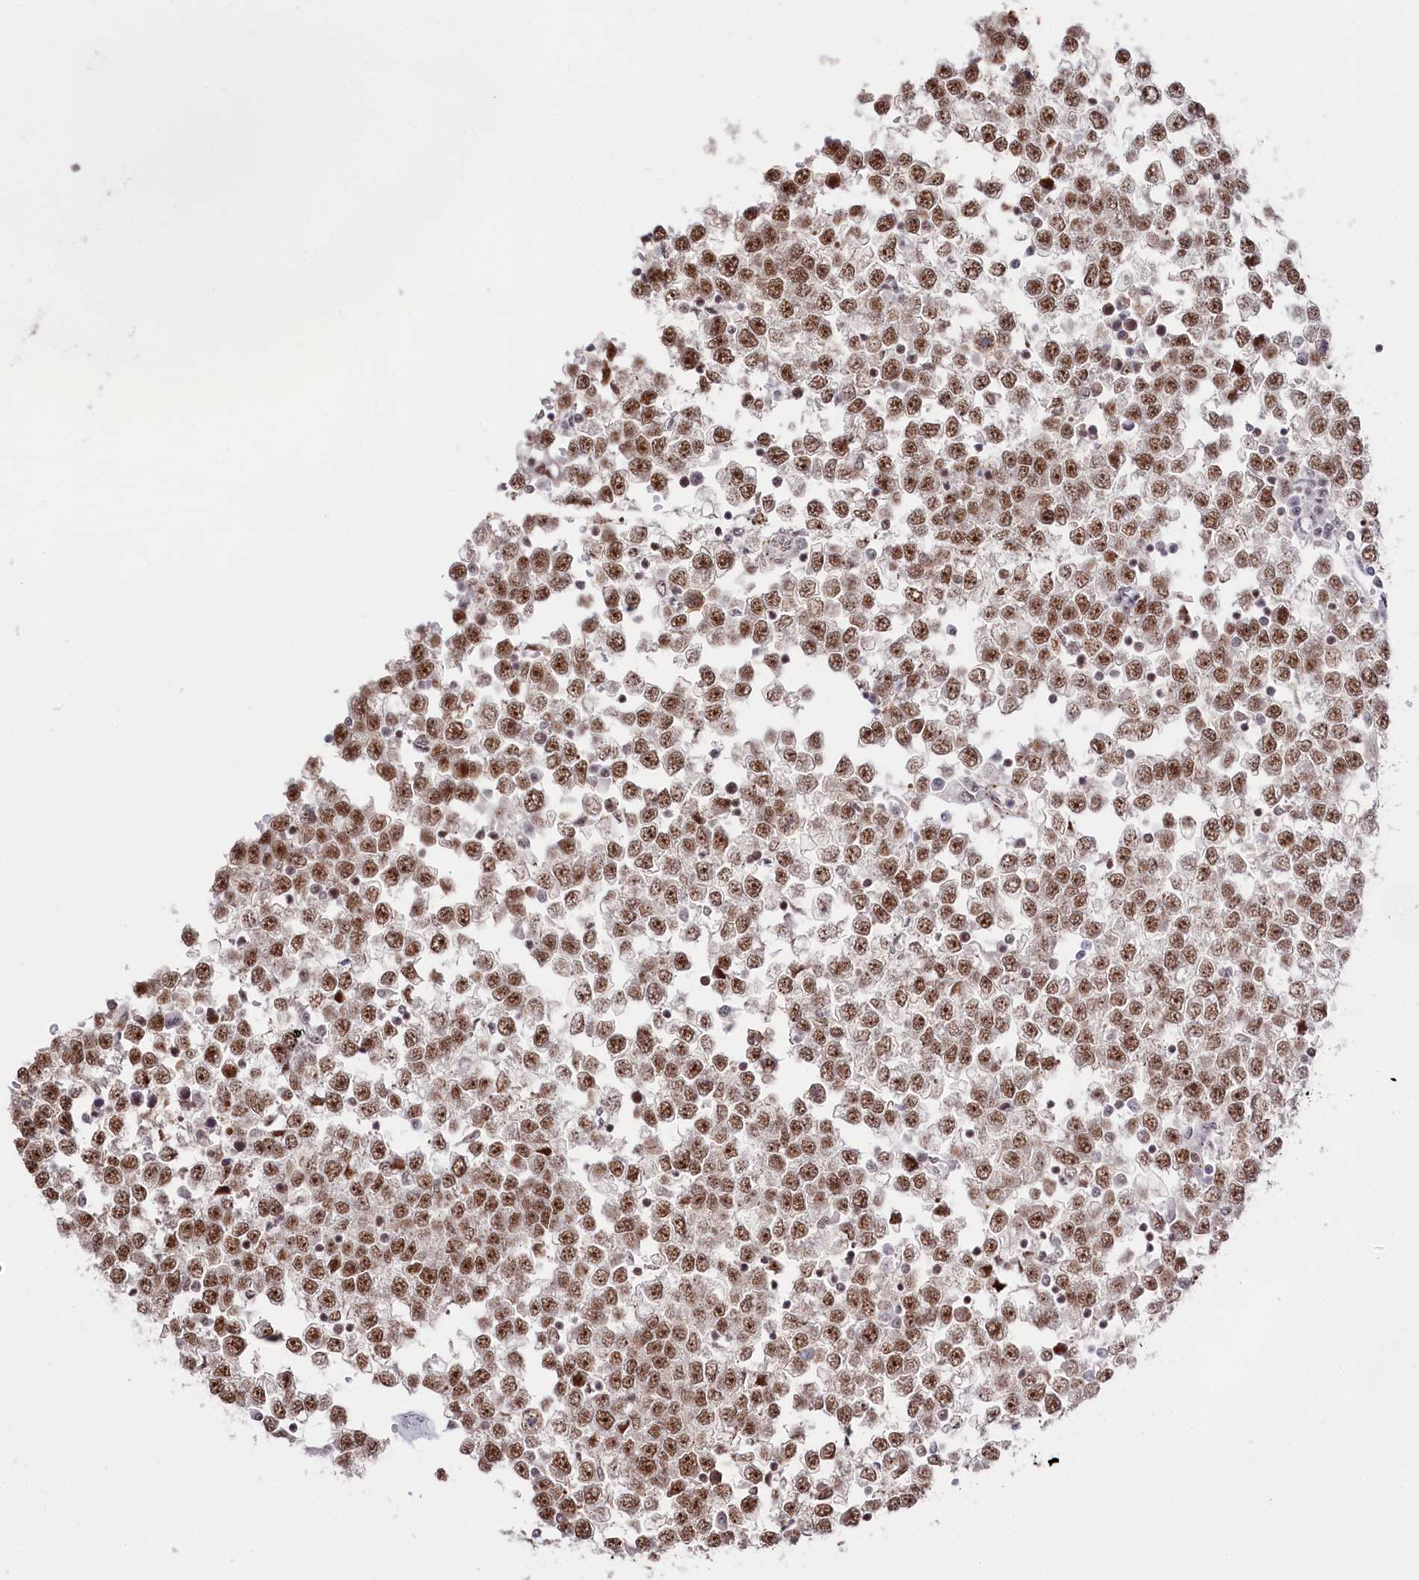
{"staining": {"intensity": "strong", "quantity": ">75%", "location": "nuclear"}, "tissue": "testis cancer", "cell_type": "Tumor cells", "image_type": "cancer", "snomed": [{"axis": "morphology", "description": "Seminoma, NOS"}, {"axis": "topography", "description": "Testis"}], "caption": "About >75% of tumor cells in human testis cancer reveal strong nuclear protein expression as visualized by brown immunohistochemical staining.", "gene": "POLR2H", "patient": {"sex": "male", "age": 65}}